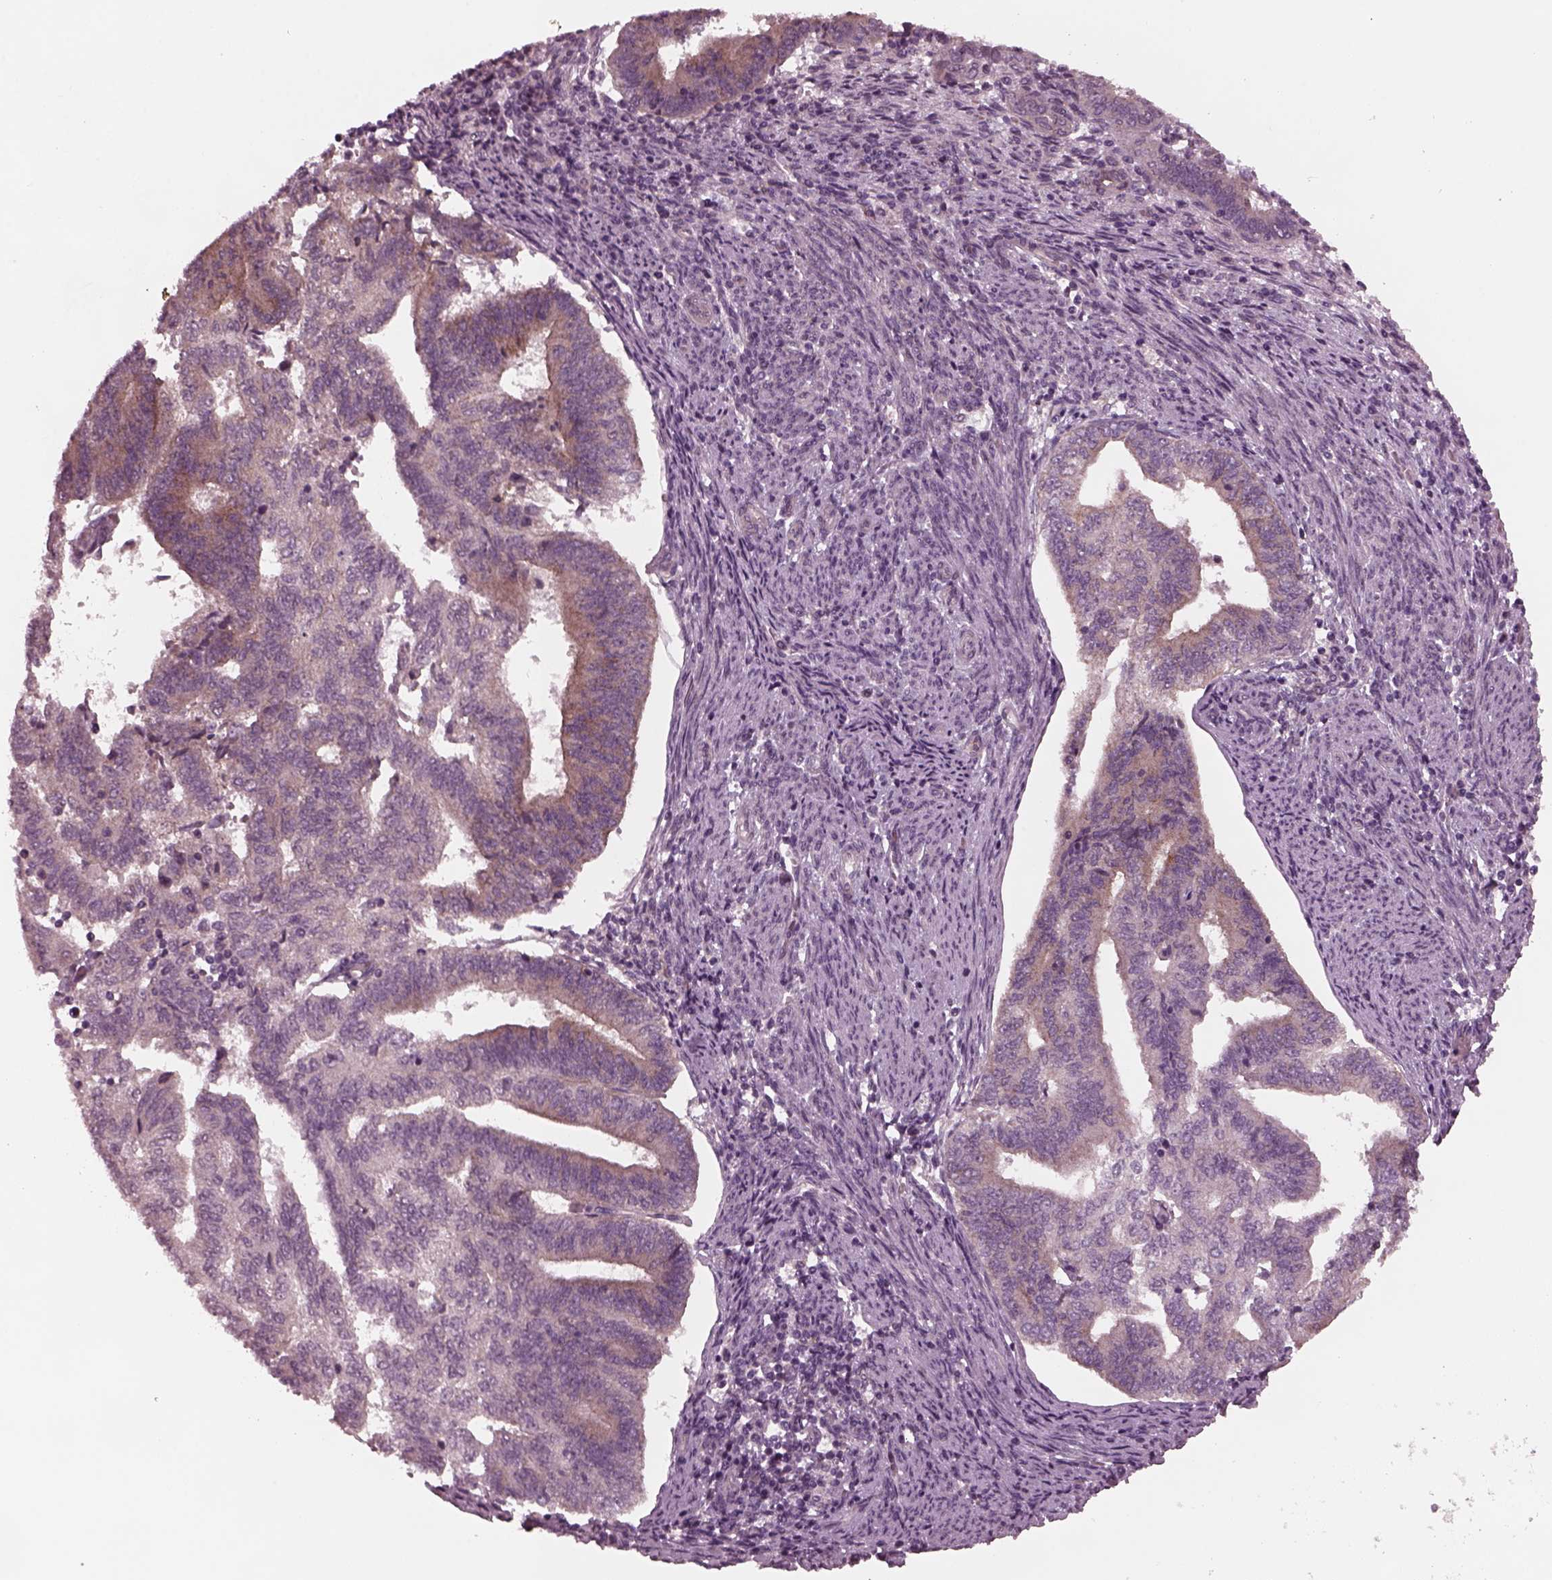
{"staining": {"intensity": "moderate", "quantity": "25%-75%", "location": "cytoplasmic/membranous"}, "tissue": "endometrial cancer", "cell_type": "Tumor cells", "image_type": "cancer", "snomed": [{"axis": "morphology", "description": "Adenocarcinoma, NOS"}, {"axis": "topography", "description": "Endometrium"}], "caption": "Human adenocarcinoma (endometrial) stained for a protein (brown) reveals moderate cytoplasmic/membranous positive staining in about 25%-75% of tumor cells.", "gene": "TUBG1", "patient": {"sex": "female", "age": 65}}